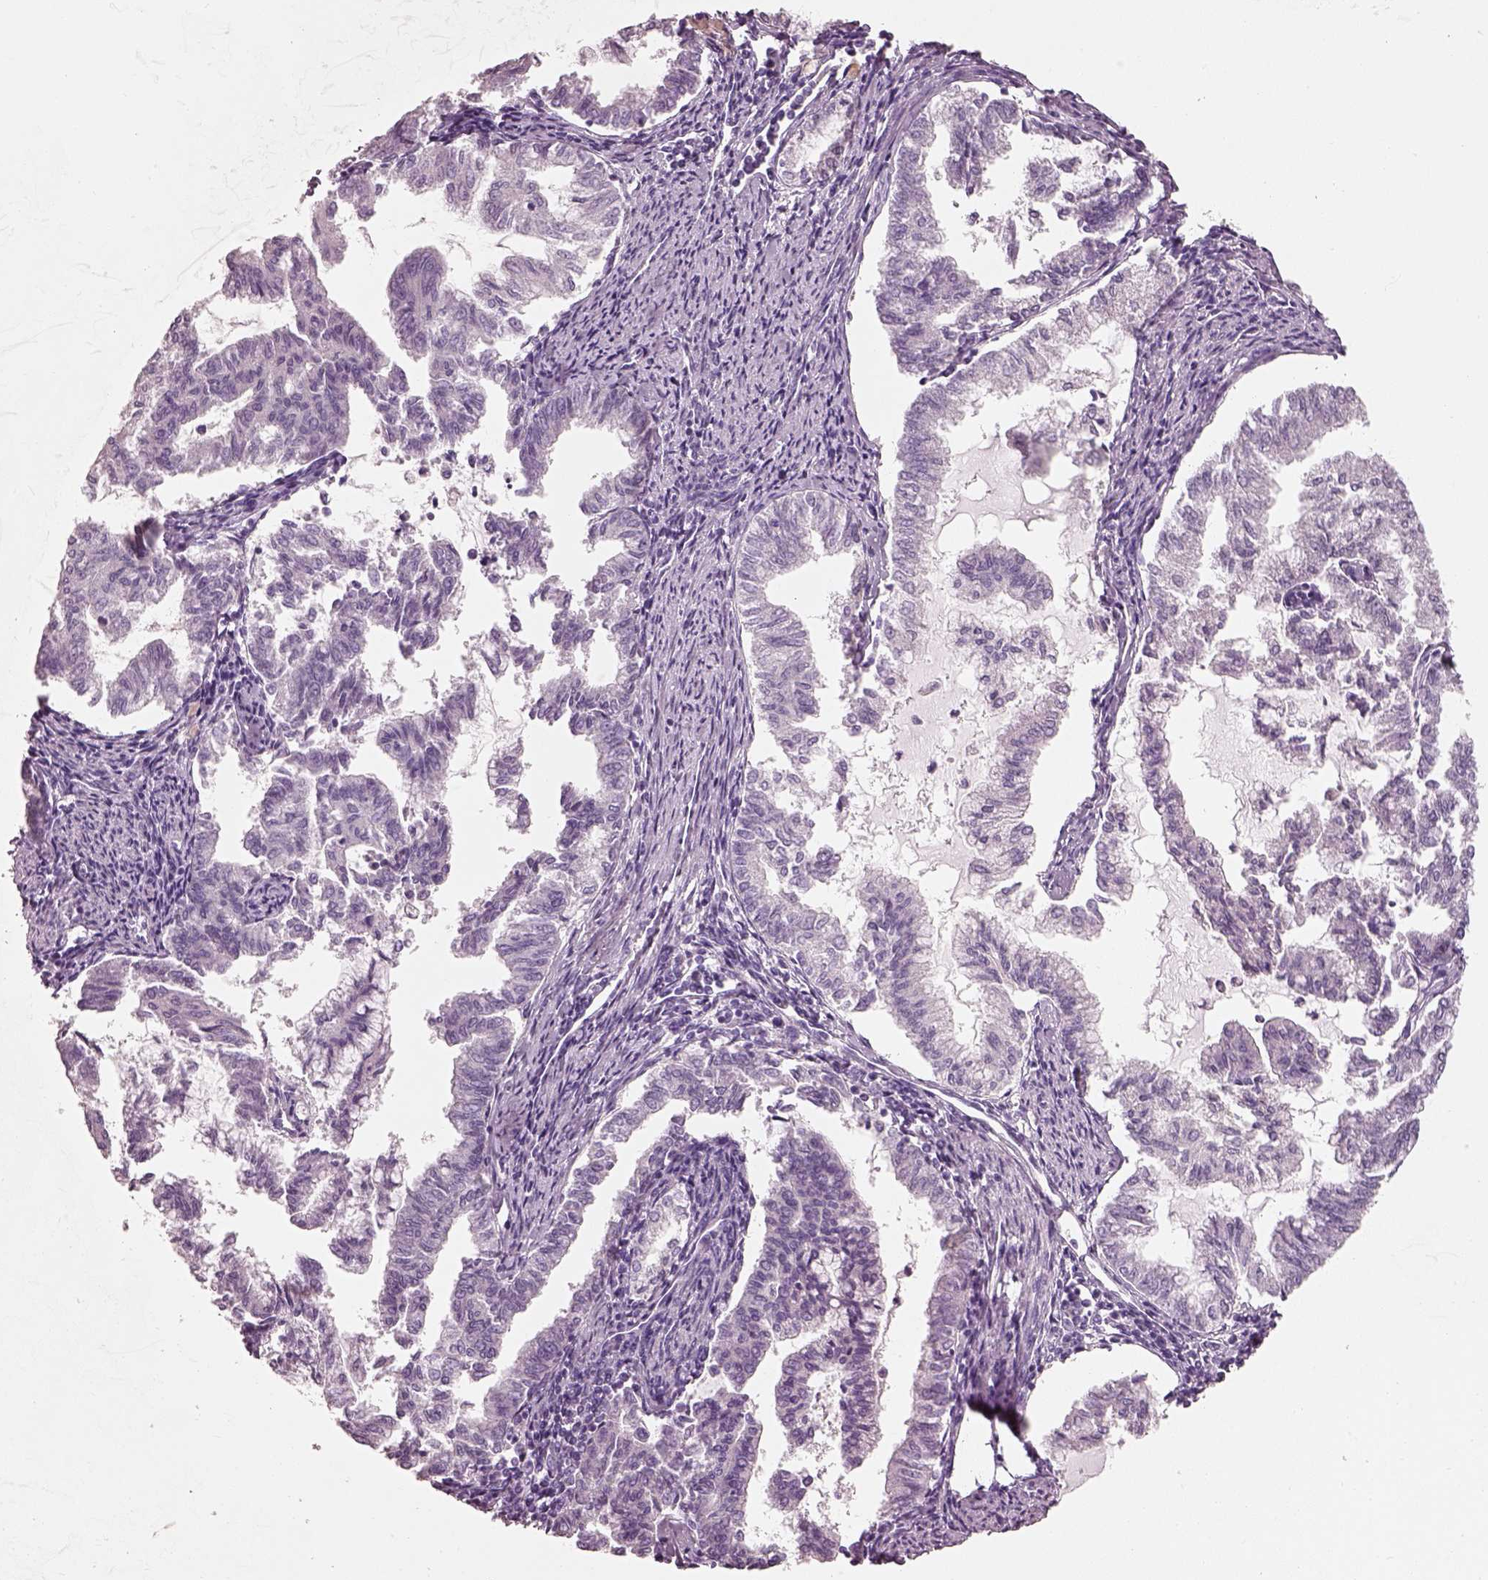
{"staining": {"intensity": "negative", "quantity": "none", "location": "none"}, "tissue": "endometrial cancer", "cell_type": "Tumor cells", "image_type": "cancer", "snomed": [{"axis": "morphology", "description": "Adenocarcinoma, NOS"}, {"axis": "topography", "description": "Endometrium"}], "caption": "A photomicrograph of endometrial cancer stained for a protein demonstrates no brown staining in tumor cells.", "gene": "PNOC", "patient": {"sex": "female", "age": 79}}